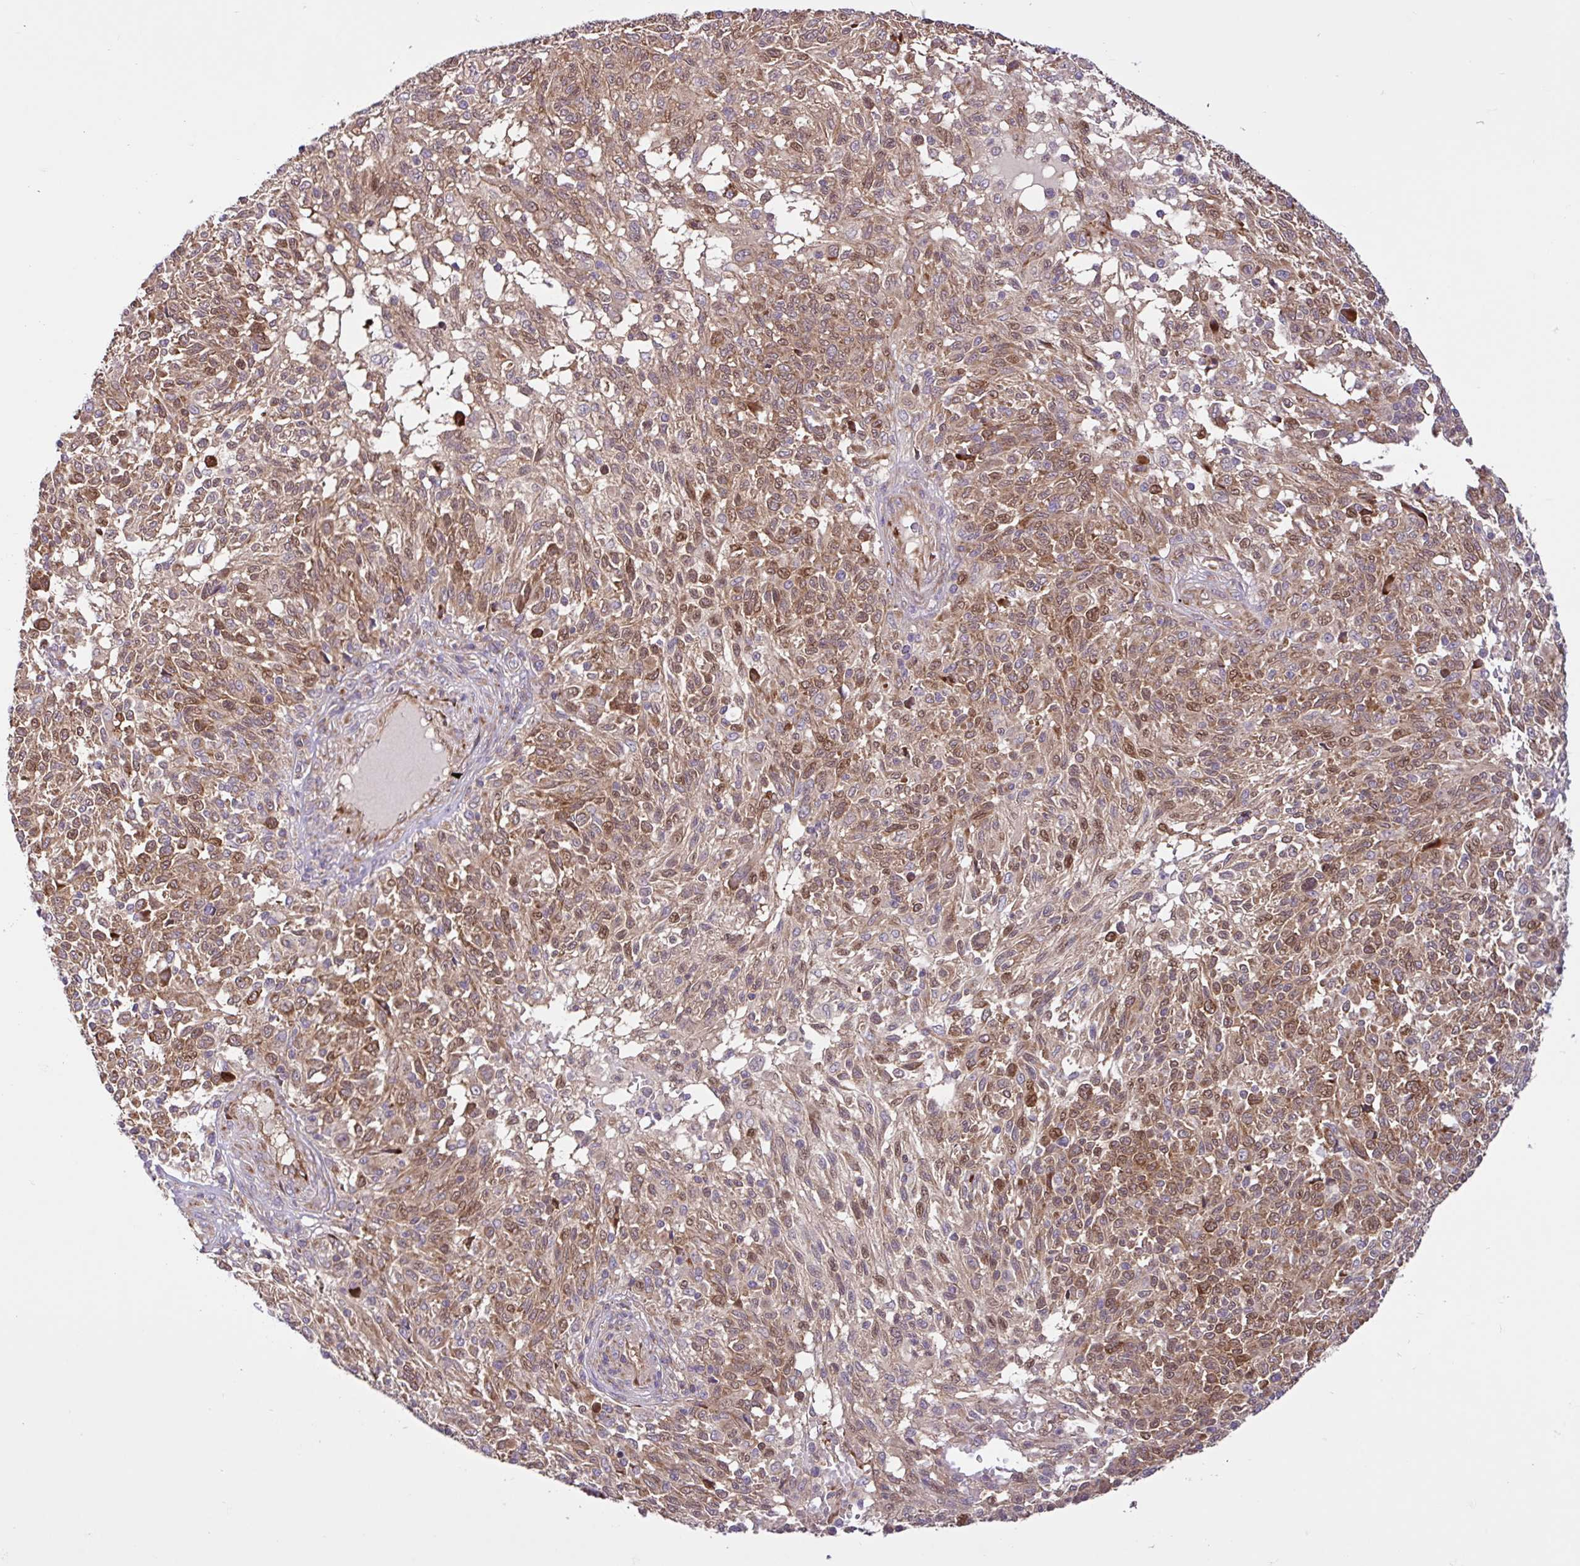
{"staining": {"intensity": "moderate", "quantity": ">75%", "location": "cytoplasmic/membranous,nuclear"}, "tissue": "melanoma", "cell_type": "Tumor cells", "image_type": "cancer", "snomed": [{"axis": "morphology", "description": "Malignant melanoma, NOS"}, {"axis": "topography", "description": "Skin"}], "caption": "IHC micrograph of neoplastic tissue: melanoma stained using immunohistochemistry exhibits medium levels of moderate protein expression localized specifically in the cytoplasmic/membranous and nuclear of tumor cells, appearing as a cytoplasmic/membranous and nuclear brown color.", "gene": "NTPCR", "patient": {"sex": "male", "age": 66}}